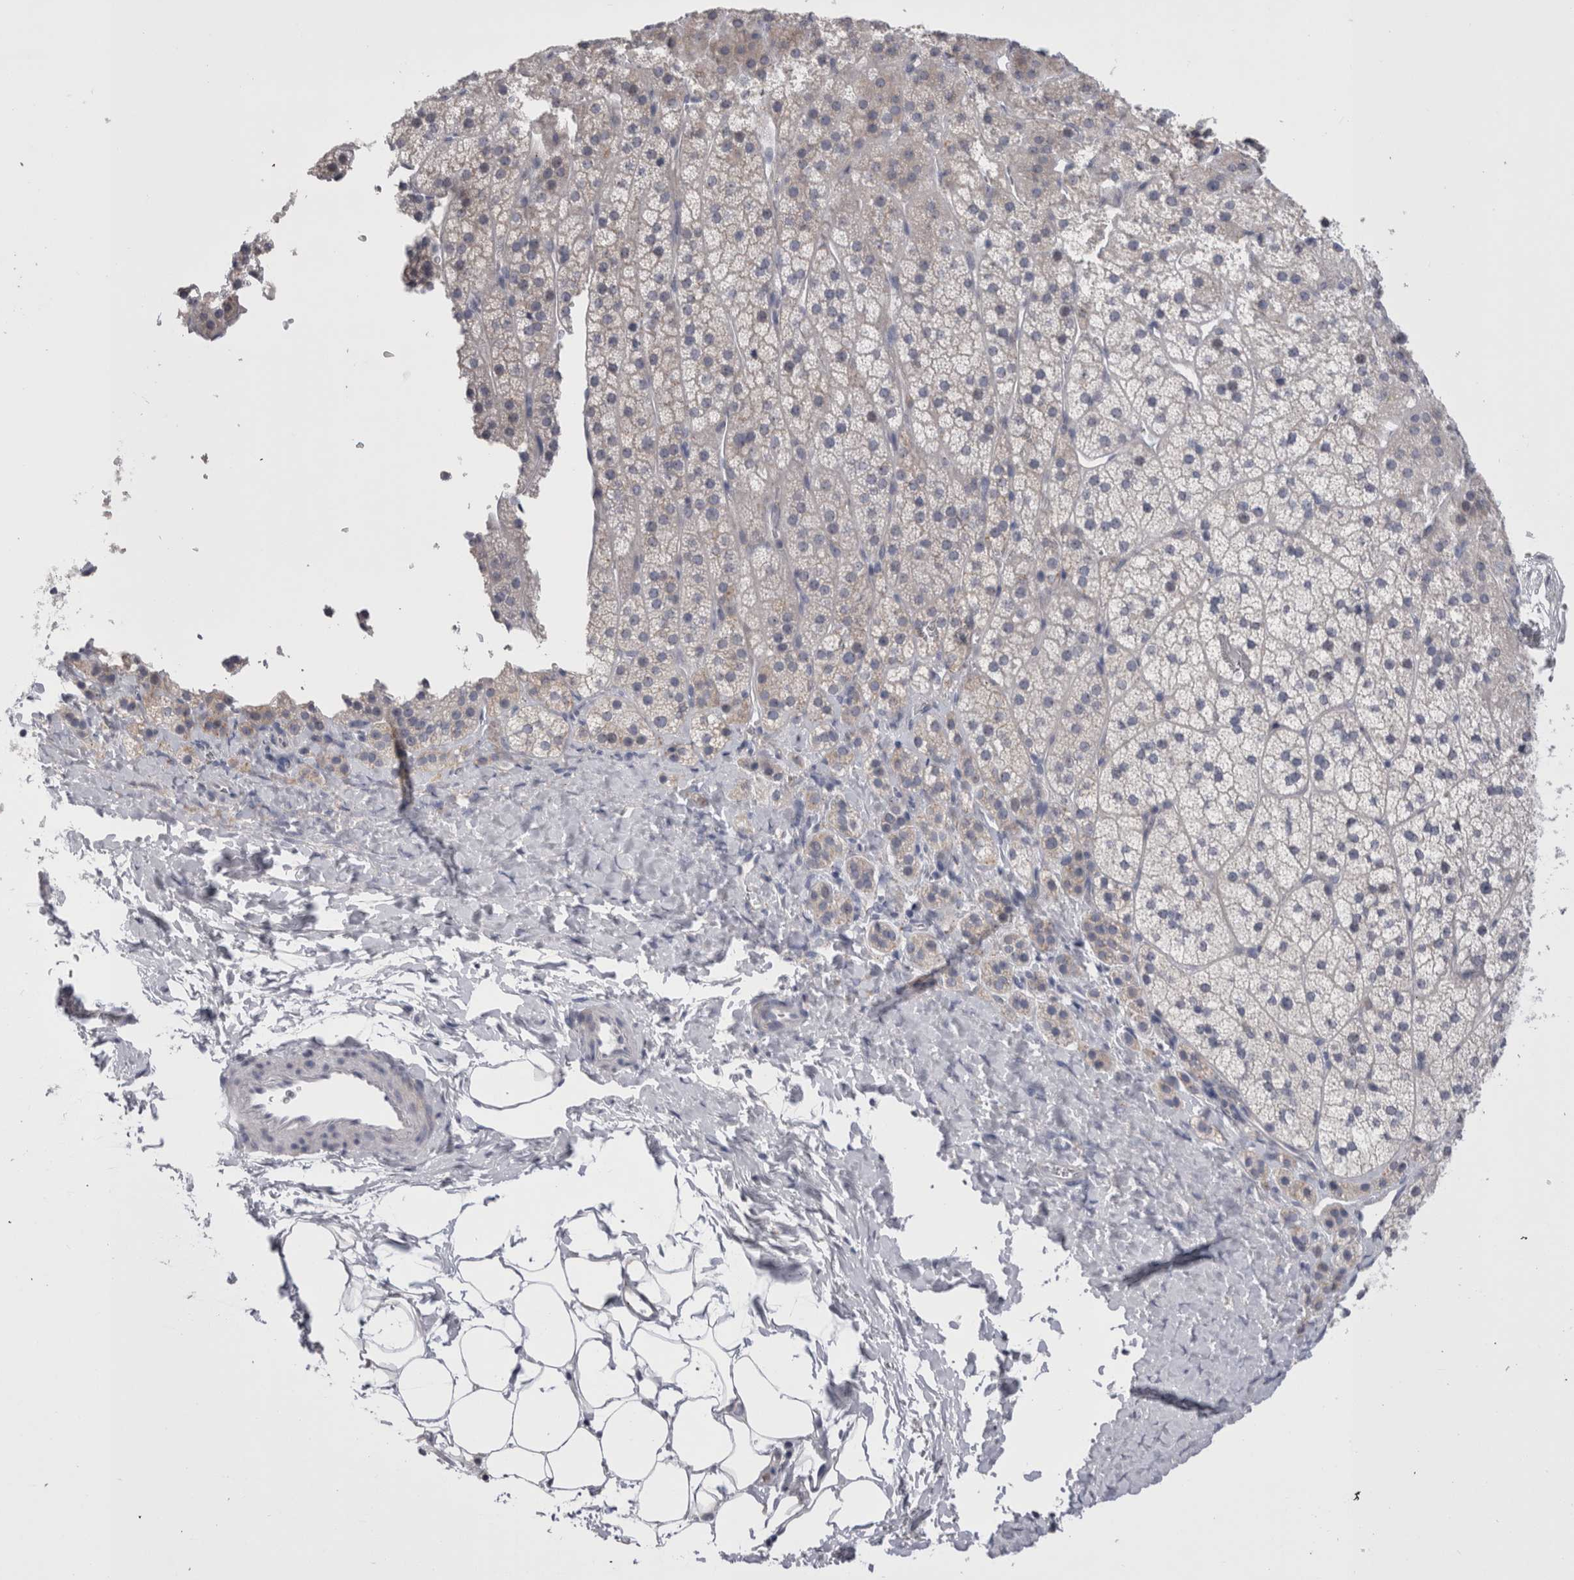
{"staining": {"intensity": "negative", "quantity": "none", "location": "none"}, "tissue": "adrenal gland", "cell_type": "Glandular cells", "image_type": "normal", "snomed": [{"axis": "morphology", "description": "Normal tissue, NOS"}, {"axis": "topography", "description": "Adrenal gland"}], "caption": "Immunohistochemistry (IHC) image of unremarkable human adrenal gland stained for a protein (brown), which displays no staining in glandular cells. Nuclei are stained in blue.", "gene": "PWP2", "patient": {"sex": "female", "age": 44}}